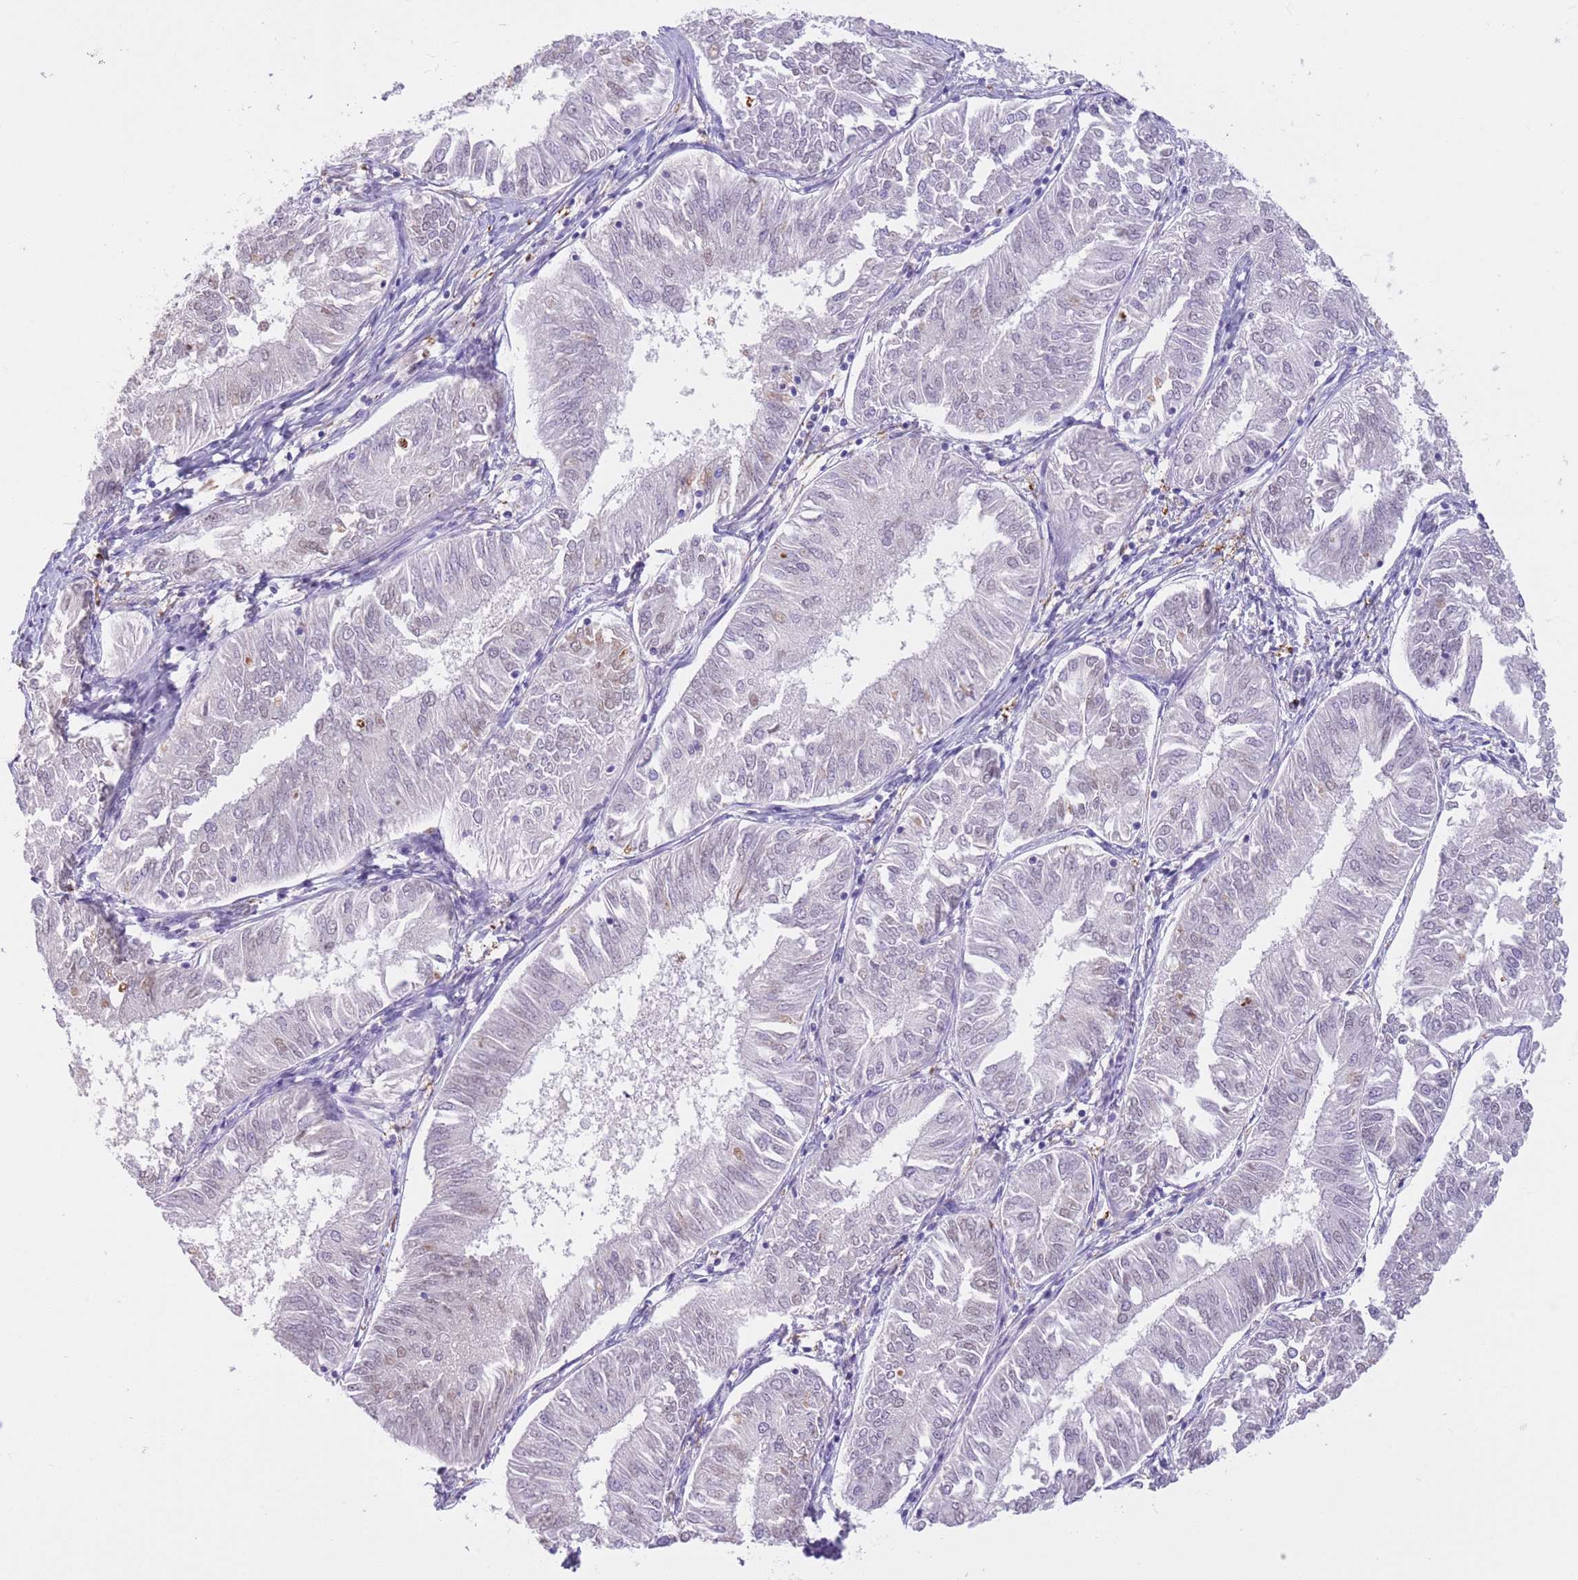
{"staining": {"intensity": "negative", "quantity": "none", "location": "none"}, "tissue": "endometrial cancer", "cell_type": "Tumor cells", "image_type": "cancer", "snomed": [{"axis": "morphology", "description": "Adenocarcinoma, NOS"}, {"axis": "topography", "description": "Endometrium"}], "caption": "DAB (3,3'-diaminobenzidine) immunohistochemical staining of human endometrial cancer shows no significant positivity in tumor cells.", "gene": "TRIM32", "patient": {"sex": "female", "age": 58}}